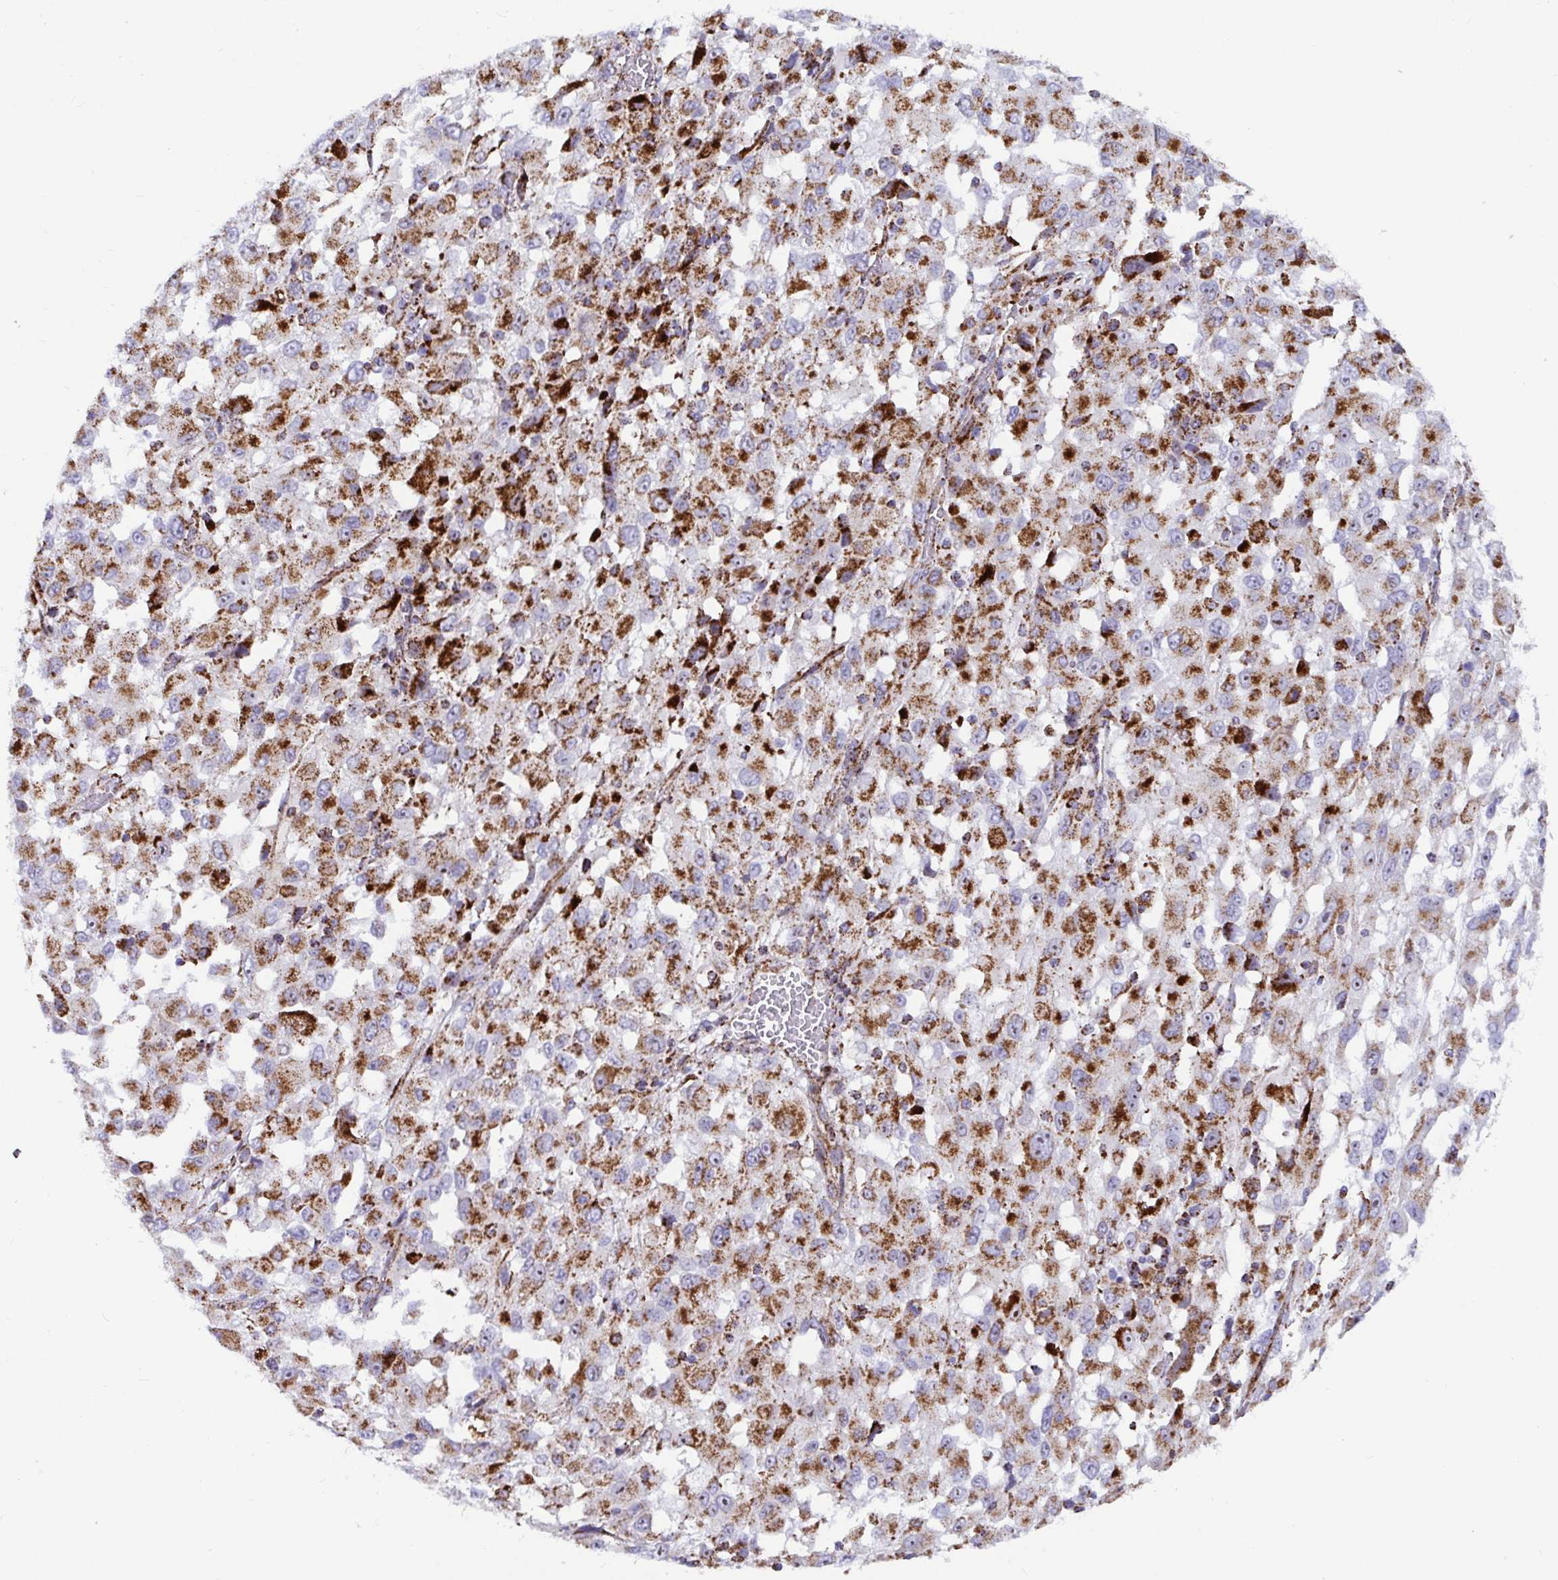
{"staining": {"intensity": "strong", "quantity": ">75%", "location": "cytoplasmic/membranous"}, "tissue": "melanoma", "cell_type": "Tumor cells", "image_type": "cancer", "snomed": [{"axis": "morphology", "description": "Malignant melanoma, Metastatic site"}, {"axis": "topography", "description": "Soft tissue"}], "caption": "Immunohistochemical staining of human melanoma displays high levels of strong cytoplasmic/membranous protein expression in approximately >75% of tumor cells.", "gene": "ATP5MJ", "patient": {"sex": "male", "age": 50}}